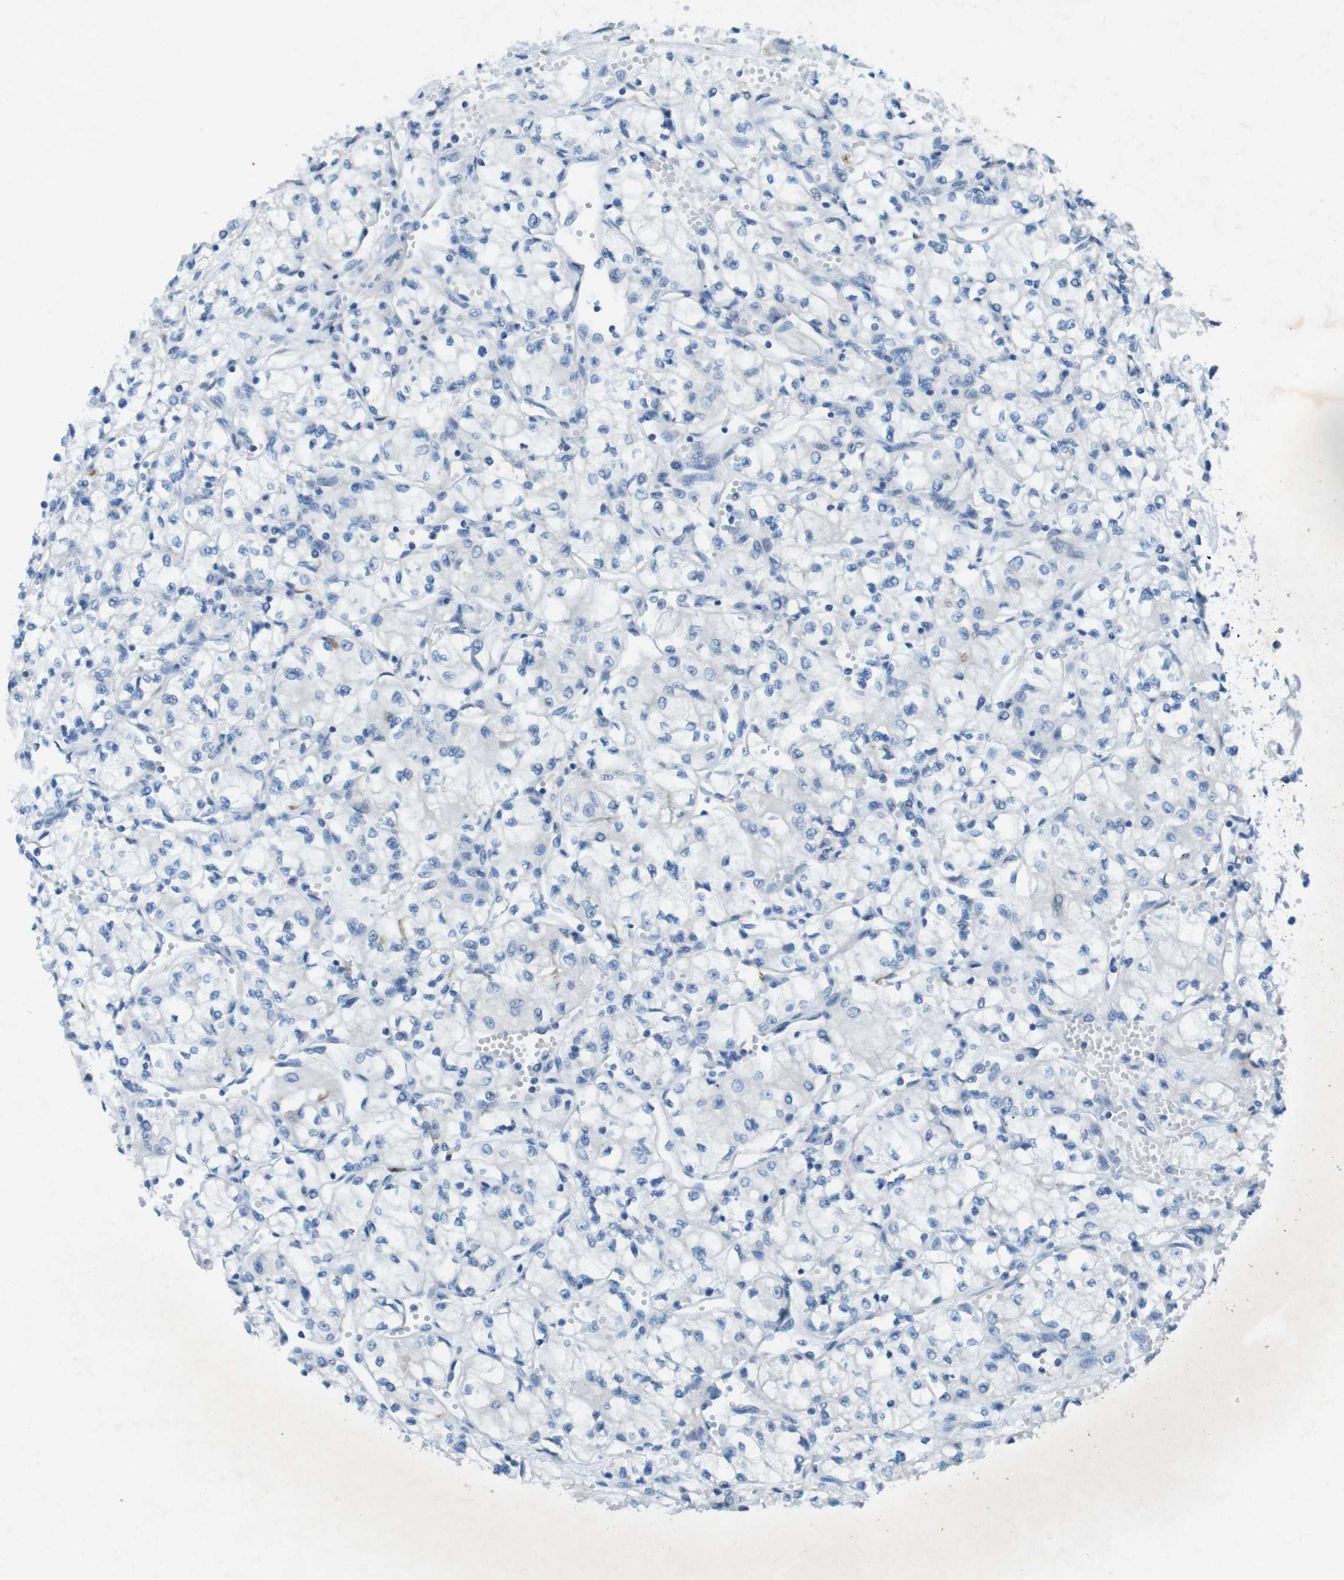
{"staining": {"intensity": "negative", "quantity": "none", "location": "none"}, "tissue": "renal cancer", "cell_type": "Tumor cells", "image_type": "cancer", "snomed": [{"axis": "morphology", "description": "Normal tissue, NOS"}, {"axis": "morphology", "description": "Adenocarcinoma, NOS"}, {"axis": "topography", "description": "Kidney"}], "caption": "A histopathology image of human renal cancer (adenocarcinoma) is negative for staining in tumor cells. Brightfield microscopy of IHC stained with DAB (3,3'-diaminobenzidine) (brown) and hematoxylin (blue), captured at high magnification.", "gene": "CD320", "patient": {"sex": "male", "age": 59}}